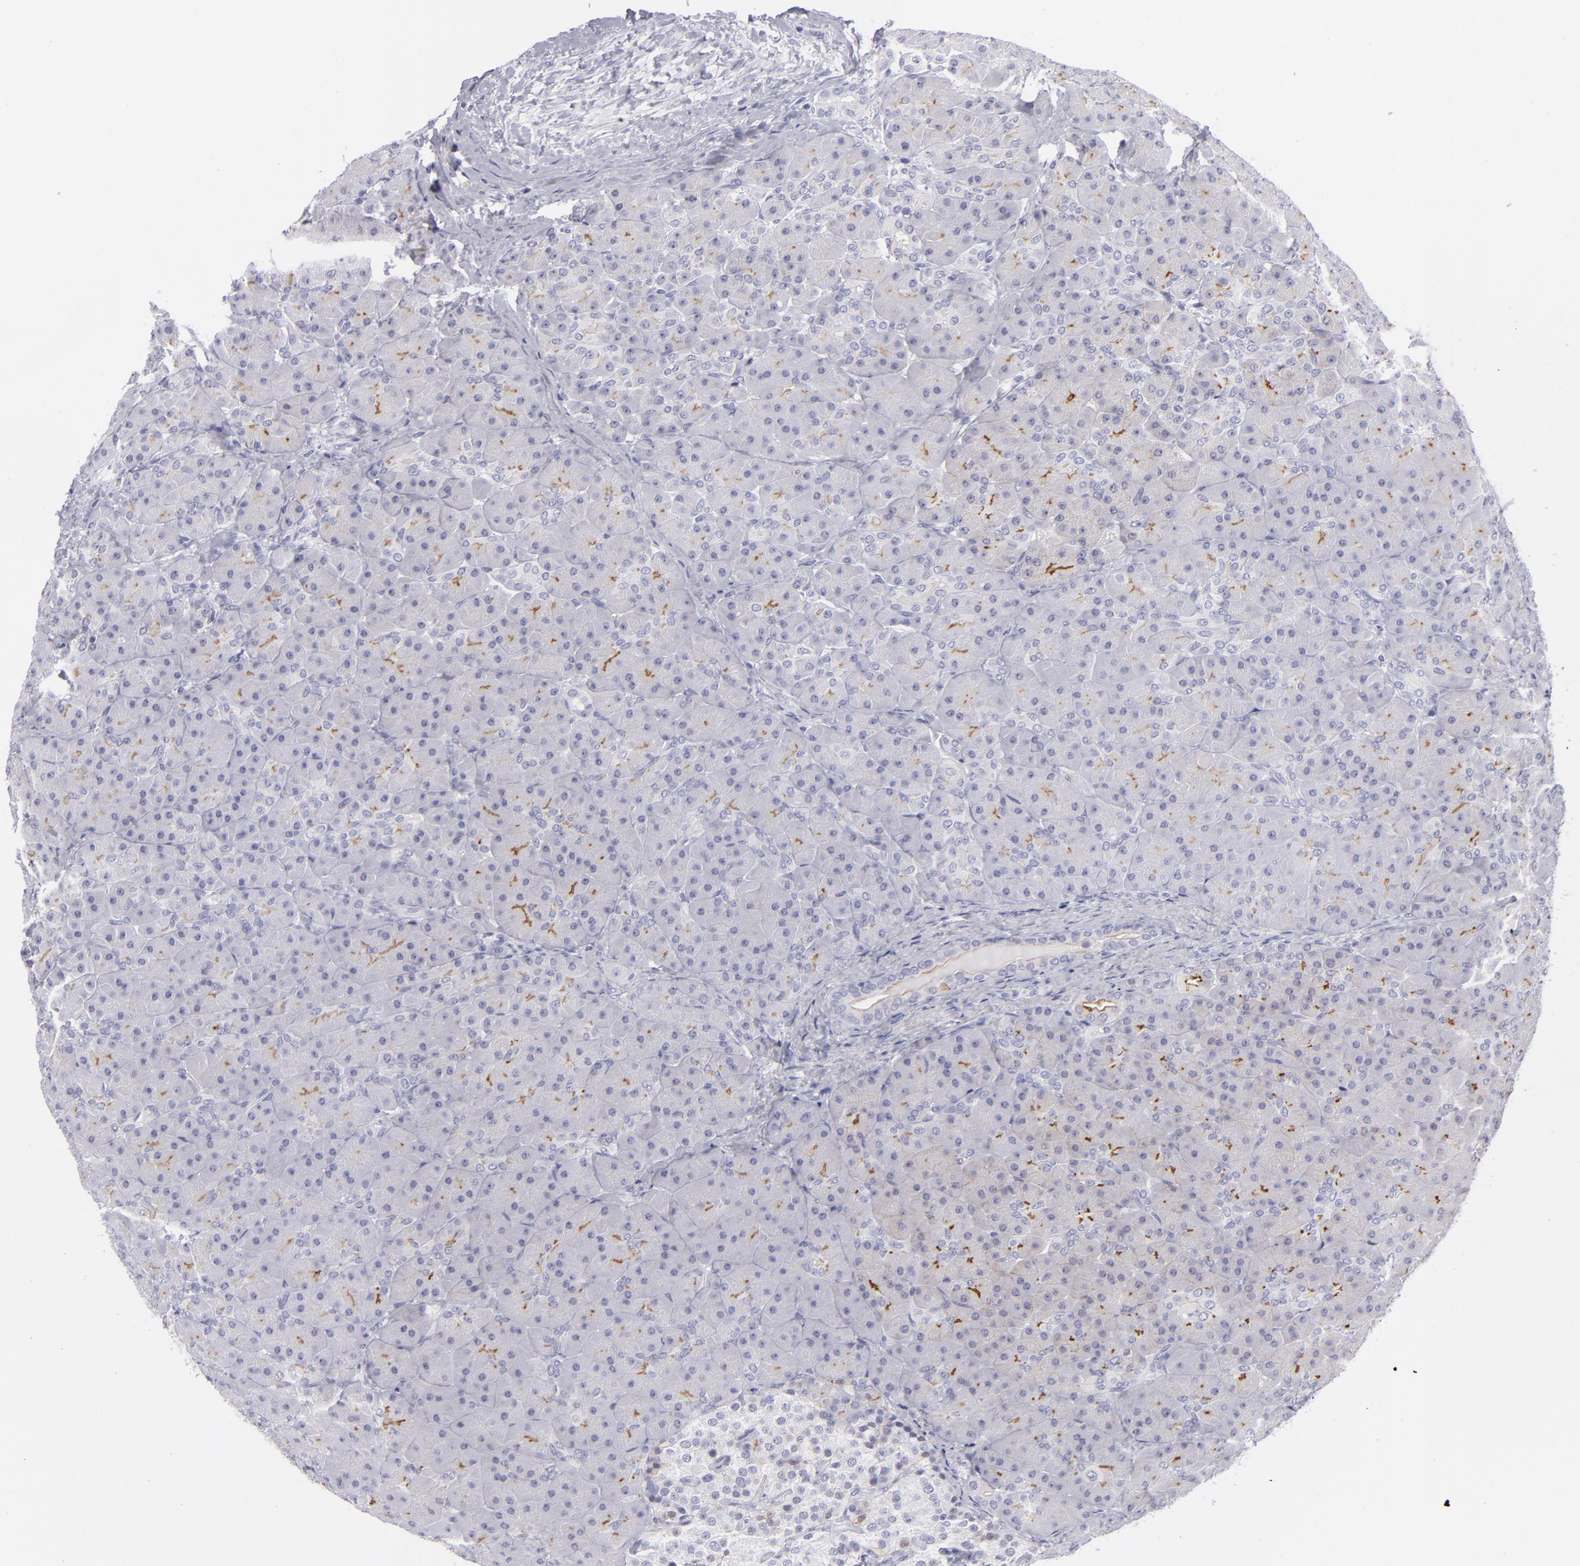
{"staining": {"intensity": "negative", "quantity": "none", "location": "none"}, "tissue": "pancreas", "cell_type": "Exocrine glandular cells", "image_type": "normal", "snomed": [{"axis": "morphology", "description": "Normal tissue, NOS"}, {"axis": "topography", "description": "Pancreas"}], "caption": "A high-resolution photomicrograph shows immunohistochemistry staining of benign pancreas, which reveals no significant expression in exocrine glandular cells. (Immunohistochemistry, brightfield microscopy, high magnification).", "gene": "VIL1", "patient": {"sex": "male", "age": 66}}